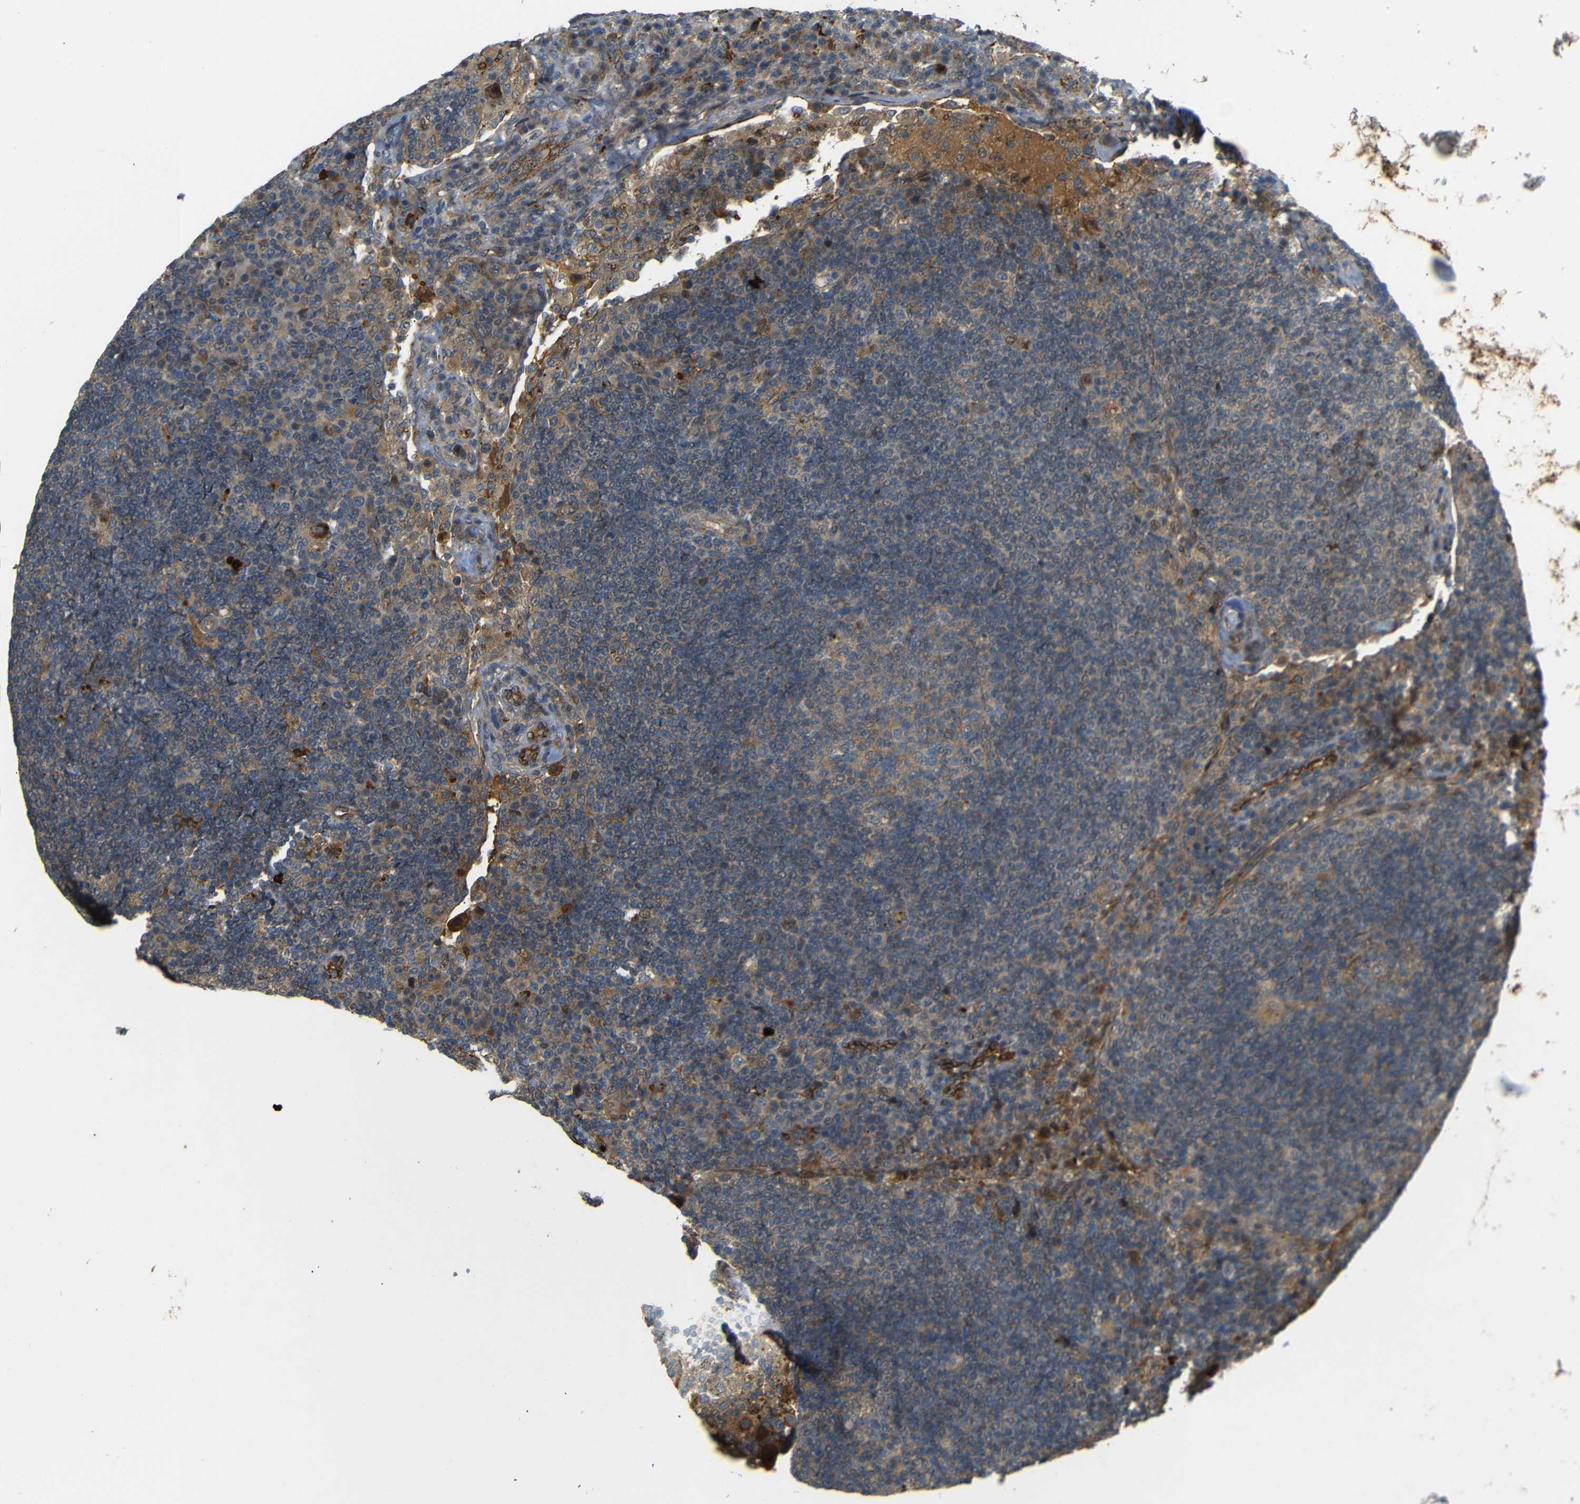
{"staining": {"intensity": "weak", "quantity": ">75%", "location": "cytoplasmic/membranous"}, "tissue": "lymph node", "cell_type": "Germinal center cells", "image_type": "normal", "snomed": [{"axis": "morphology", "description": "Normal tissue, NOS"}, {"axis": "topography", "description": "Lymph node"}], "caption": "IHC of benign lymph node exhibits low levels of weak cytoplasmic/membranous staining in about >75% of germinal center cells. The protein of interest is shown in brown color, while the nuclei are stained blue.", "gene": "ATP7A", "patient": {"sex": "female", "age": 53}}